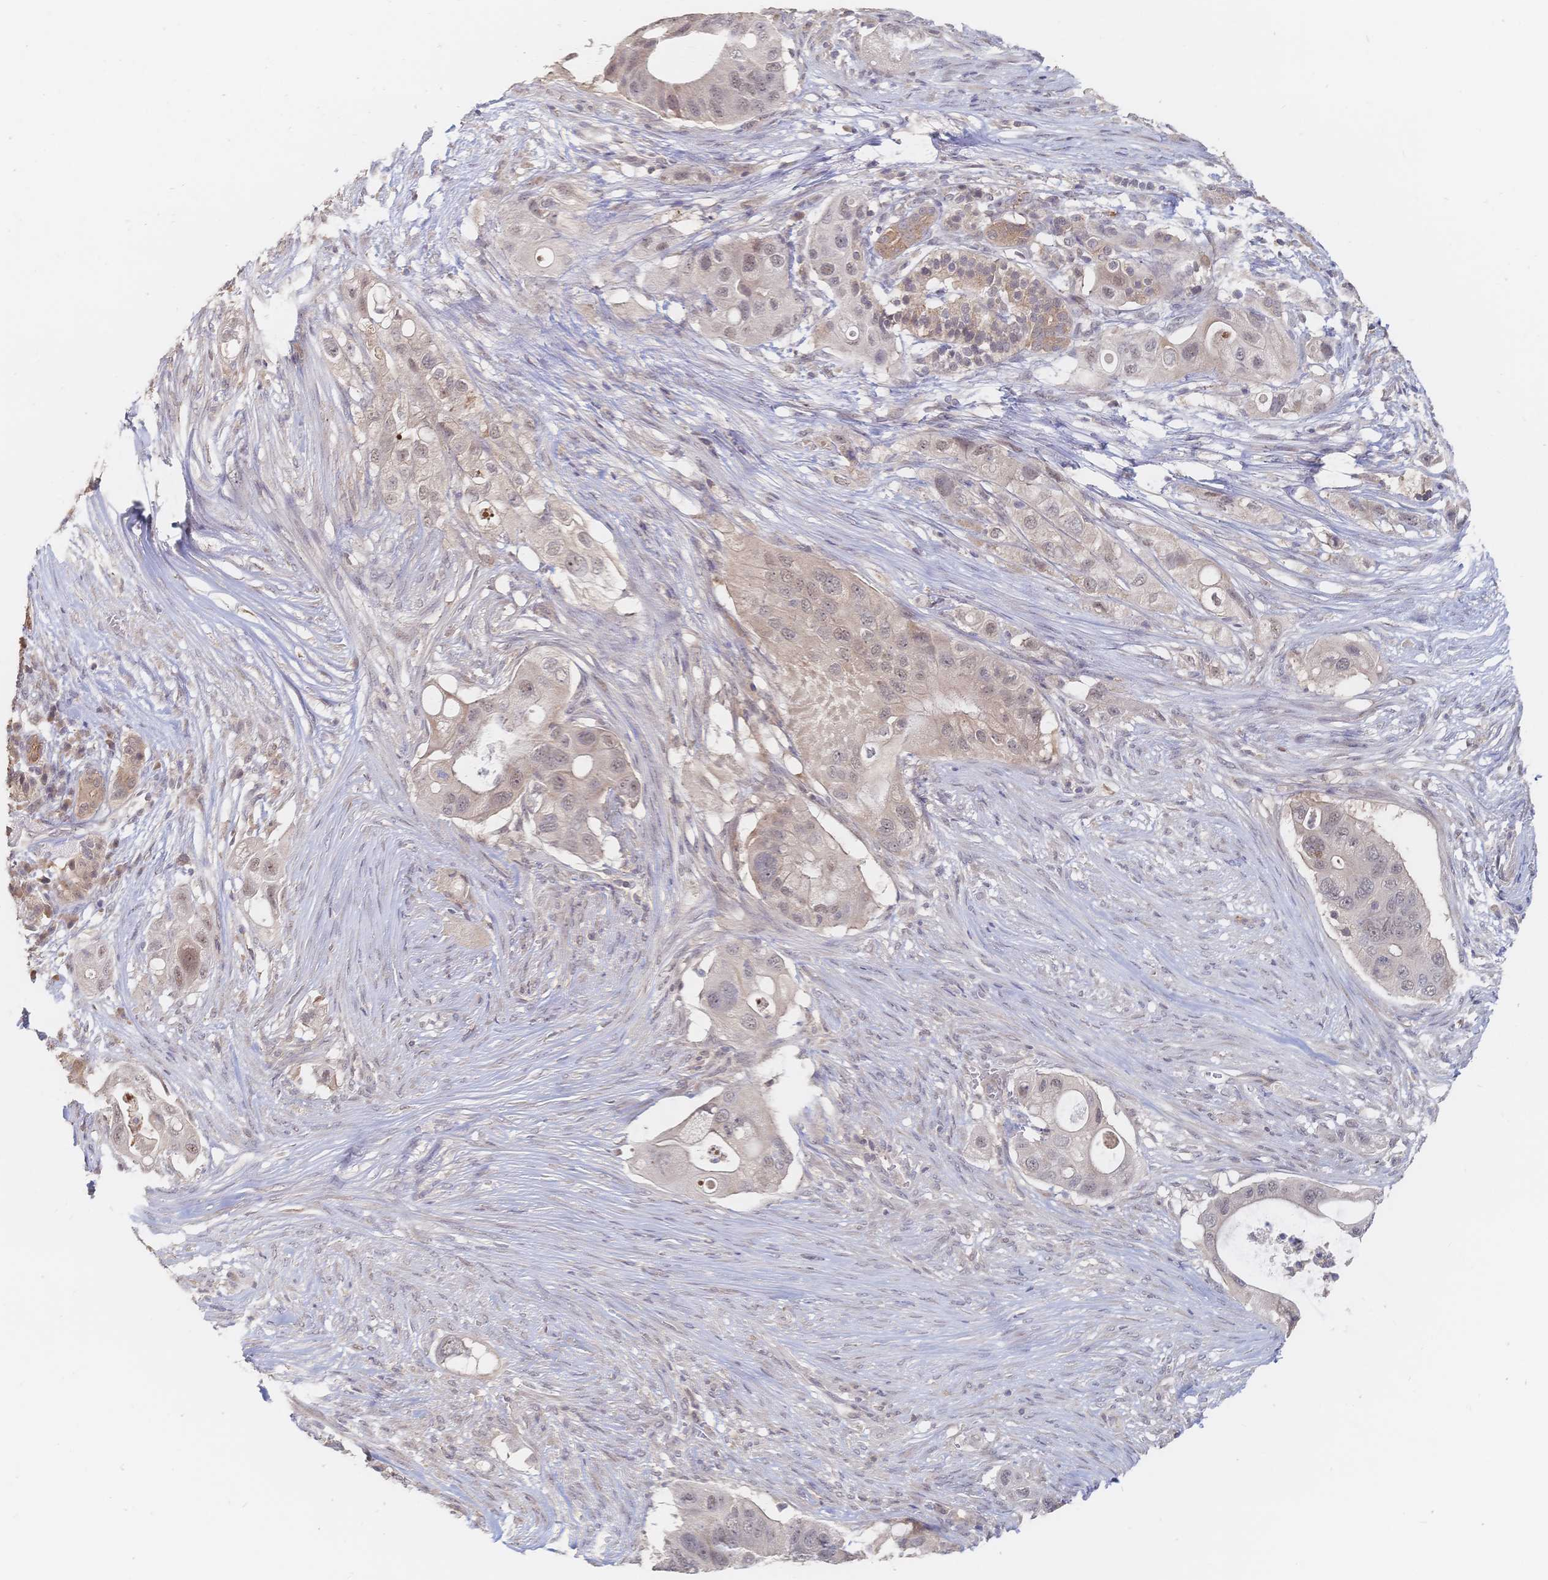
{"staining": {"intensity": "weak", "quantity": "25%-75%", "location": "nuclear"}, "tissue": "pancreatic cancer", "cell_type": "Tumor cells", "image_type": "cancer", "snomed": [{"axis": "morphology", "description": "Adenocarcinoma, NOS"}, {"axis": "topography", "description": "Pancreas"}], "caption": "The histopathology image exhibits a brown stain indicating the presence of a protein in the nuclear of tumor cells in pancreatic cancer (adenocarcinoma).", "gene": "LRP5", "patient": {"sex": "female", "age": 72}}